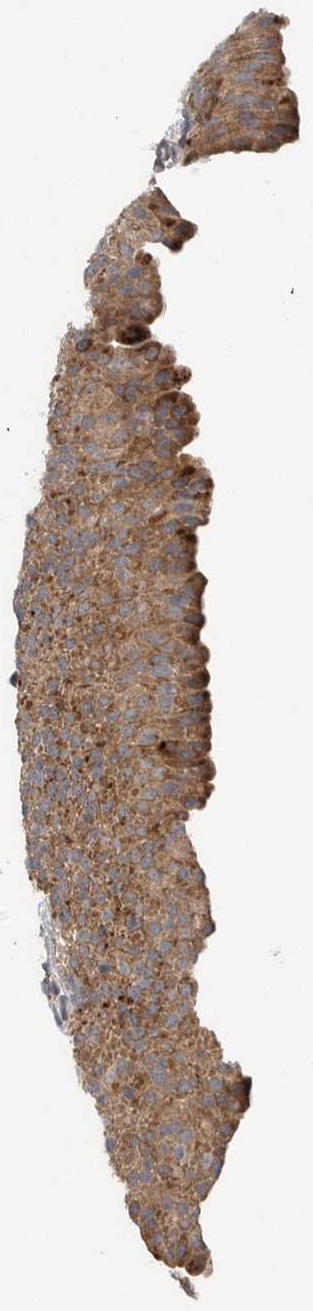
{"staining": {"intensity": "strong", "quantity": ">75%", "location": "cytoplasmic/membranous"}, "tissue": "urinary bladder", "cell_type": "Urothelial cells", "image_type": "normal", "snomed": [{"axis": "morphology", "description": "Normal tissue, NOS"}, {"axis": "topography", "description": "Urinary bladder"}], "caption": "A brown stain shows strong cytoplasmic/membranous positivity of a protein in urothelial cells of benign human urinary bladder.", "gene": "GALNS", "patient": {"sex": "male", "age": 82}}